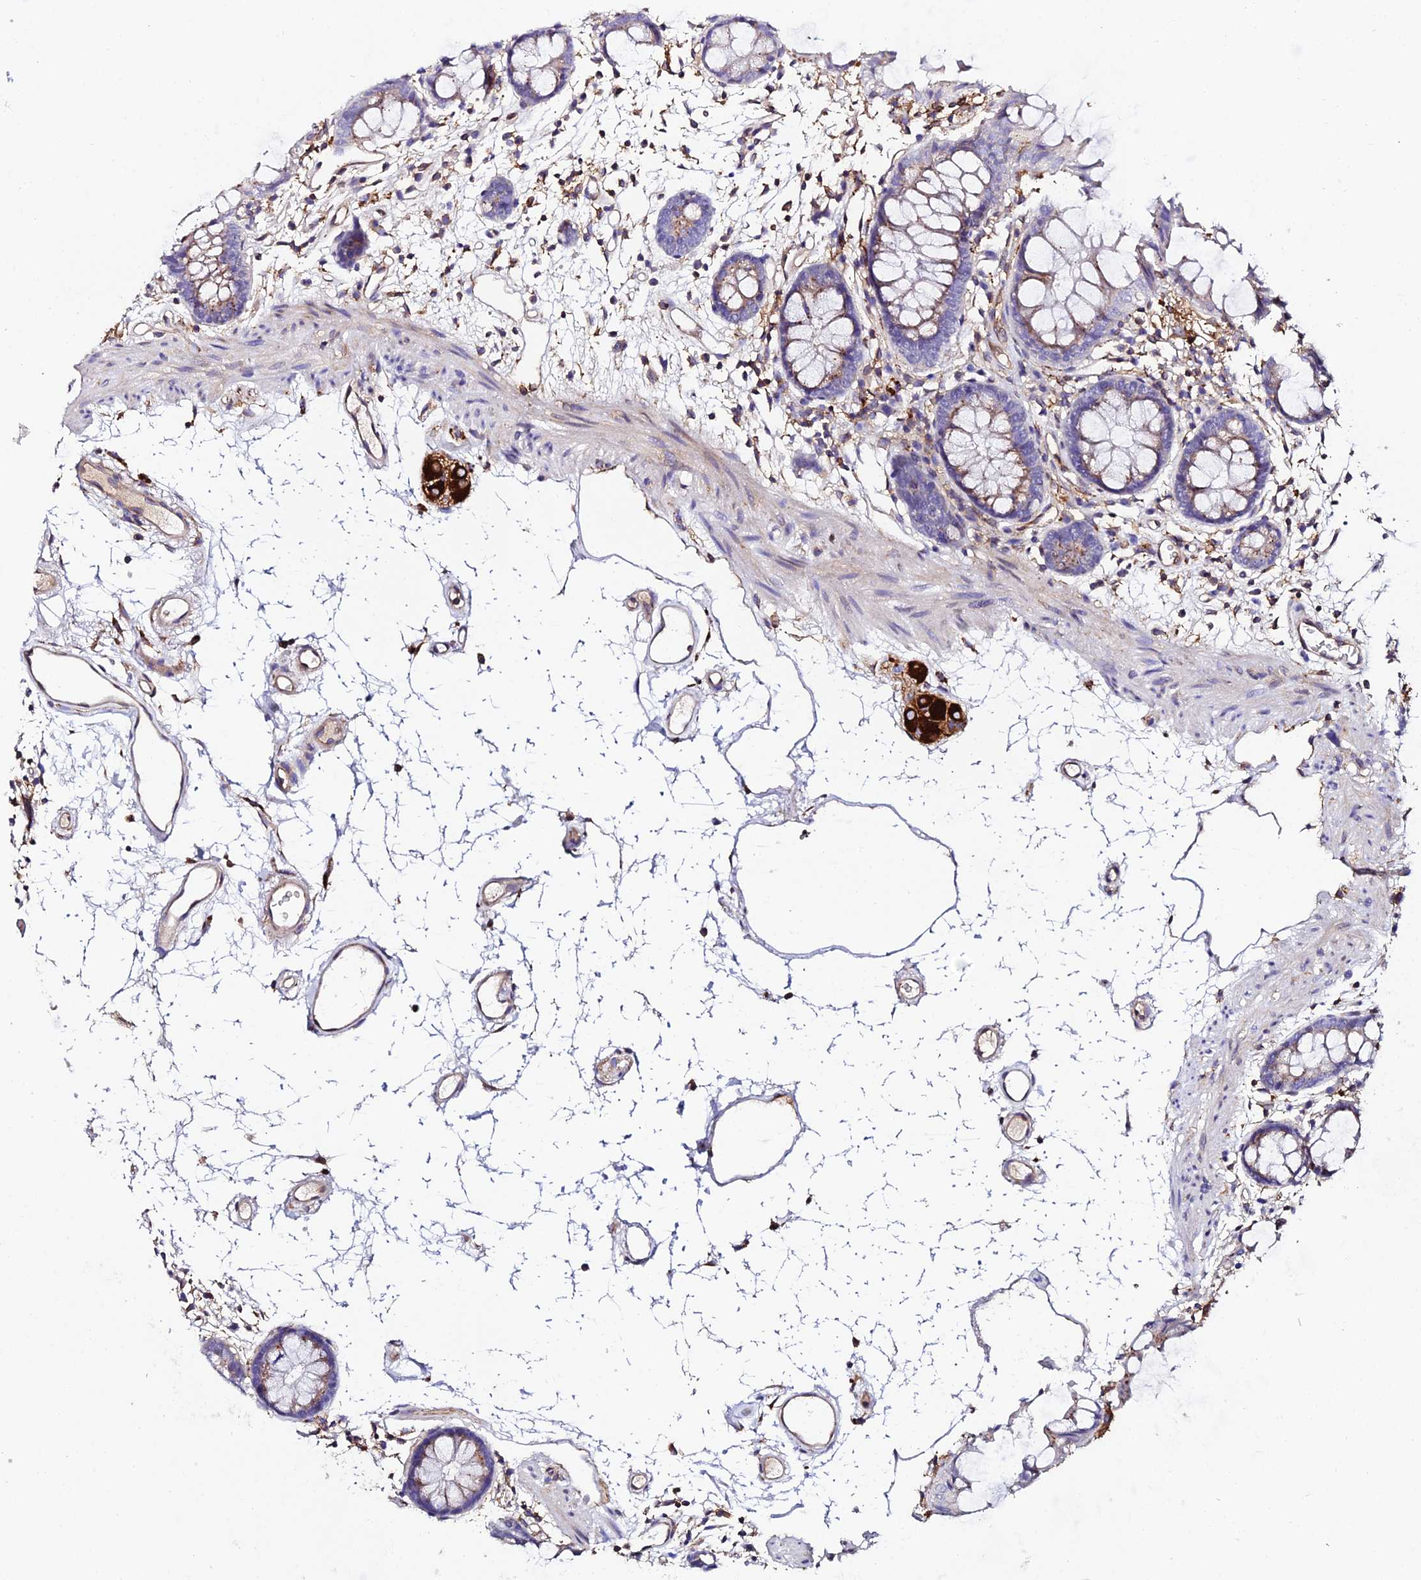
{"staining": {"intensity": "weak", "quantity": "<25%", "location": "cytoplasmic/membranous"}, "tissue": "colon", "cell_type": "Endothelial cells", "image_type": "normal", "snomed": [{"axis": "morphology", "description": "Normal tissue, NOS"}, {"axis": "topography", "description": "Colon"}], "caption": "Immunohistochemistry of normal human colon shows no staining in endothelial cells.", "gene": "TRPV2", "patient": {"sex": "female", "age": 84}}